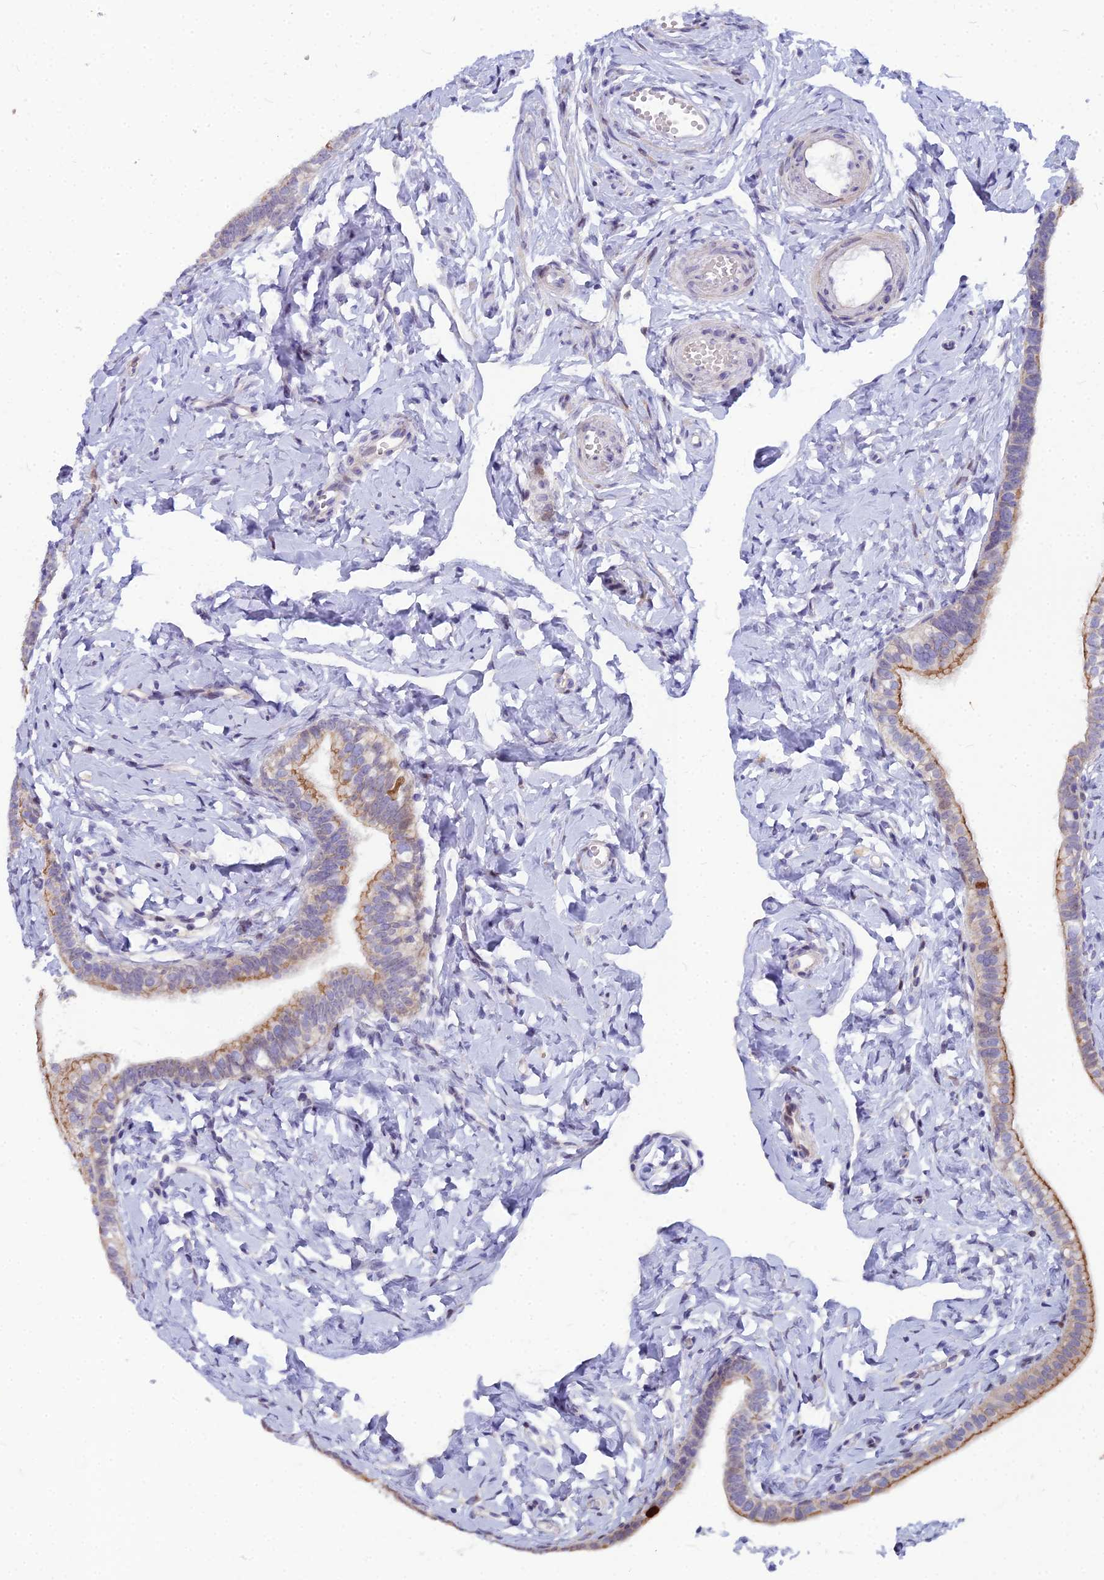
{"staining": {"intensity": "strong", "quantity": "<25%", "location": "cytoplasmic/membranous,nuclear"}, "tissue": "fallopian tube", "cell_type": "Glandular cells", "image_type": "normal", "snomed": [{"axis": "morphology", "description": "Normal tissue, NOS"}, {"axis": "topography", "description": "Fallopian tube"}], "caption": "Immunohistochemistry (IHC) micrograph of normal human fallopian tube stained for a protein (brown), which demonstrates medium levels of strong cytoplasmic/membranous,nuclear expression in about <25% of glandular cells.", "gene": "ENSG00000285920", "patient": {"sex": "female", "age": 66}}